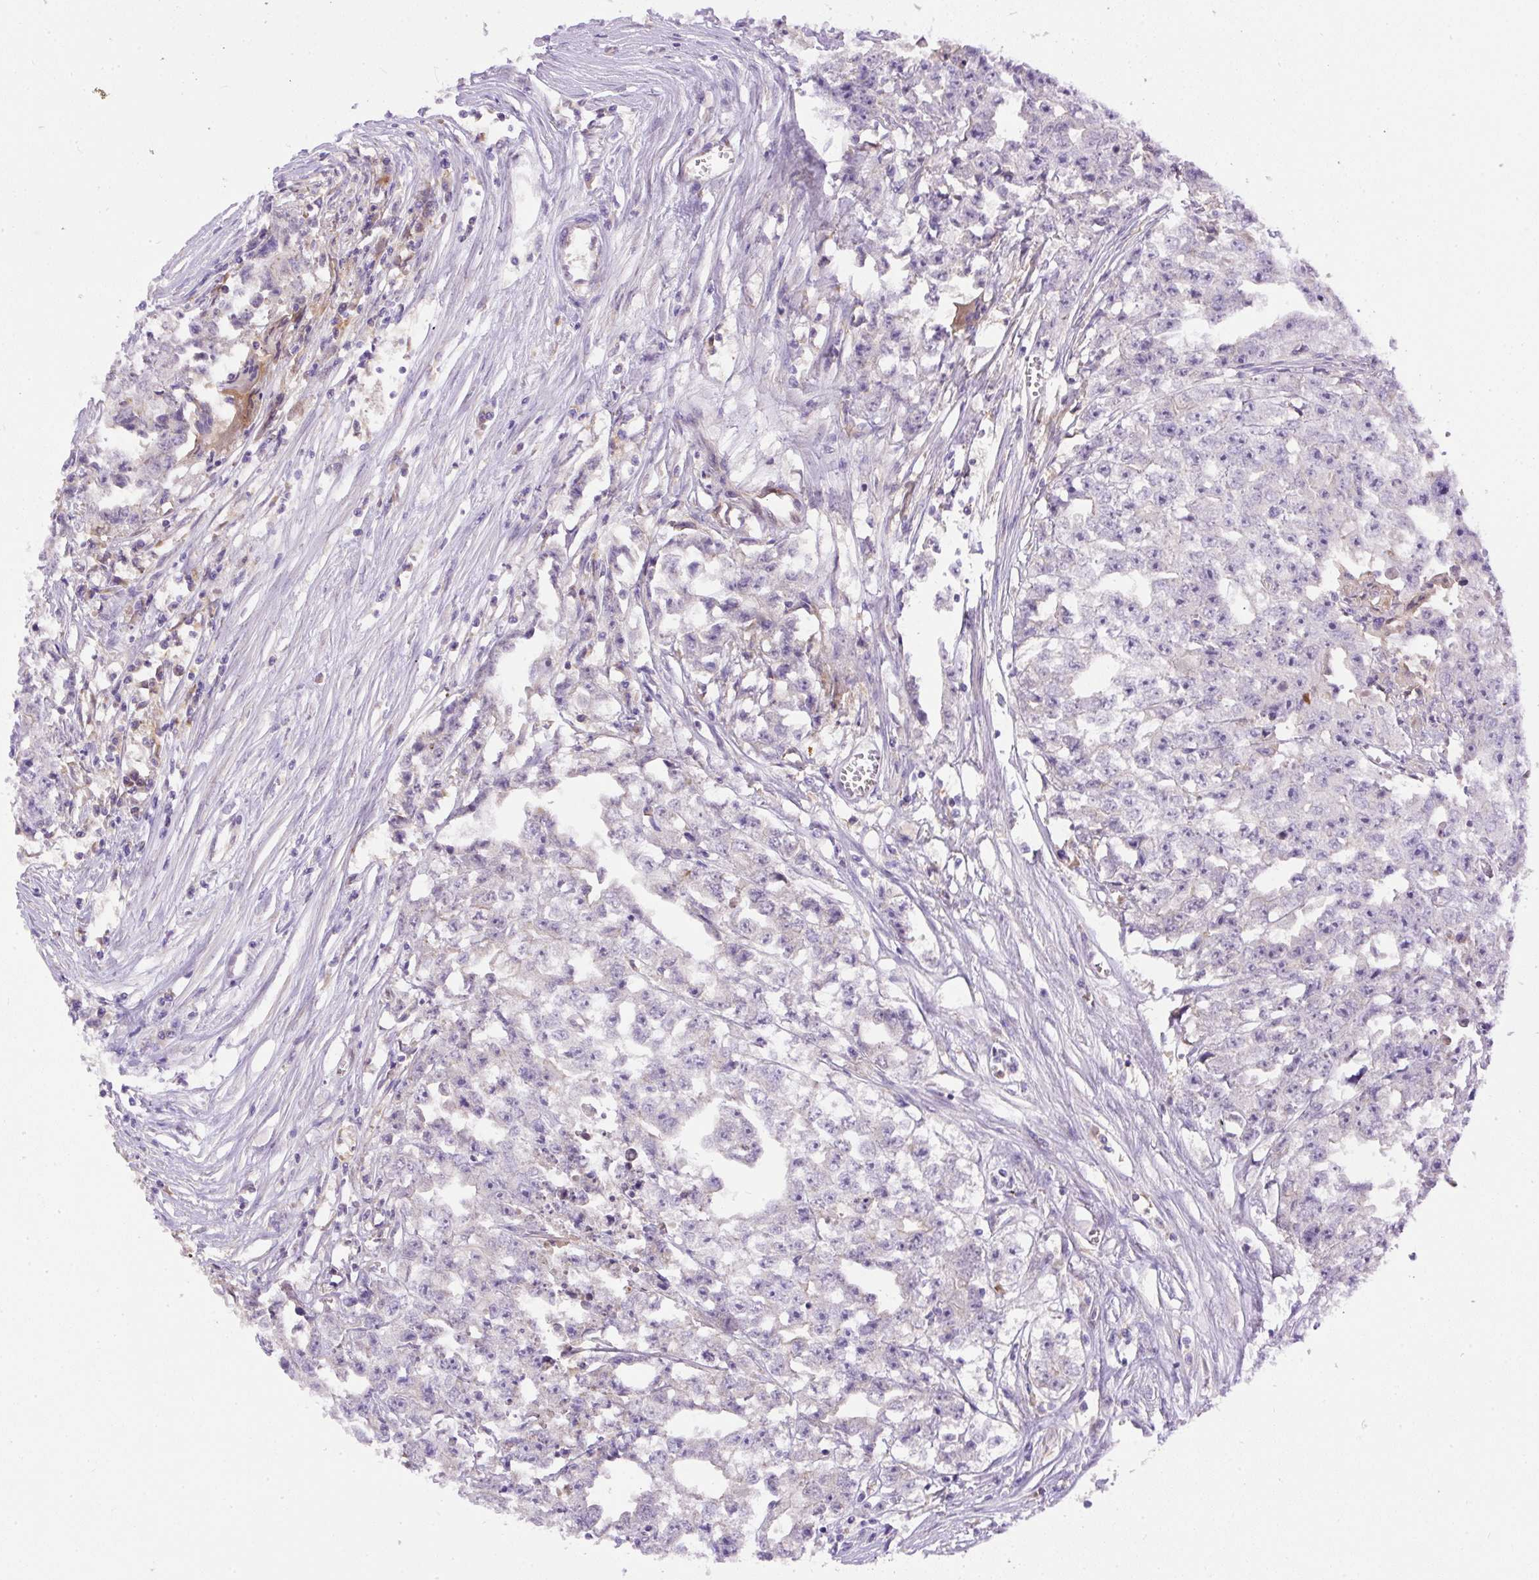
{"staining": {"intensity": "negative", "quantity": "none", "location": "none"}, "tissue": "testis cancer", "cell_type": "Tumor cells", "image_type": "cancer", "snomed": [{"axis": "morphology", "description": "Seminoma, NOS"}, {"axis": "morphology", "description": "Carcinoma, Embryonal, NOS"}, {"axis": "topography", "description": "Testis"}], "caption": "Tumor cells are negative for brown protein staining in testis seminoma.", "gene": "DAPK1", "patient": {"sex": "male", "age": 43}}